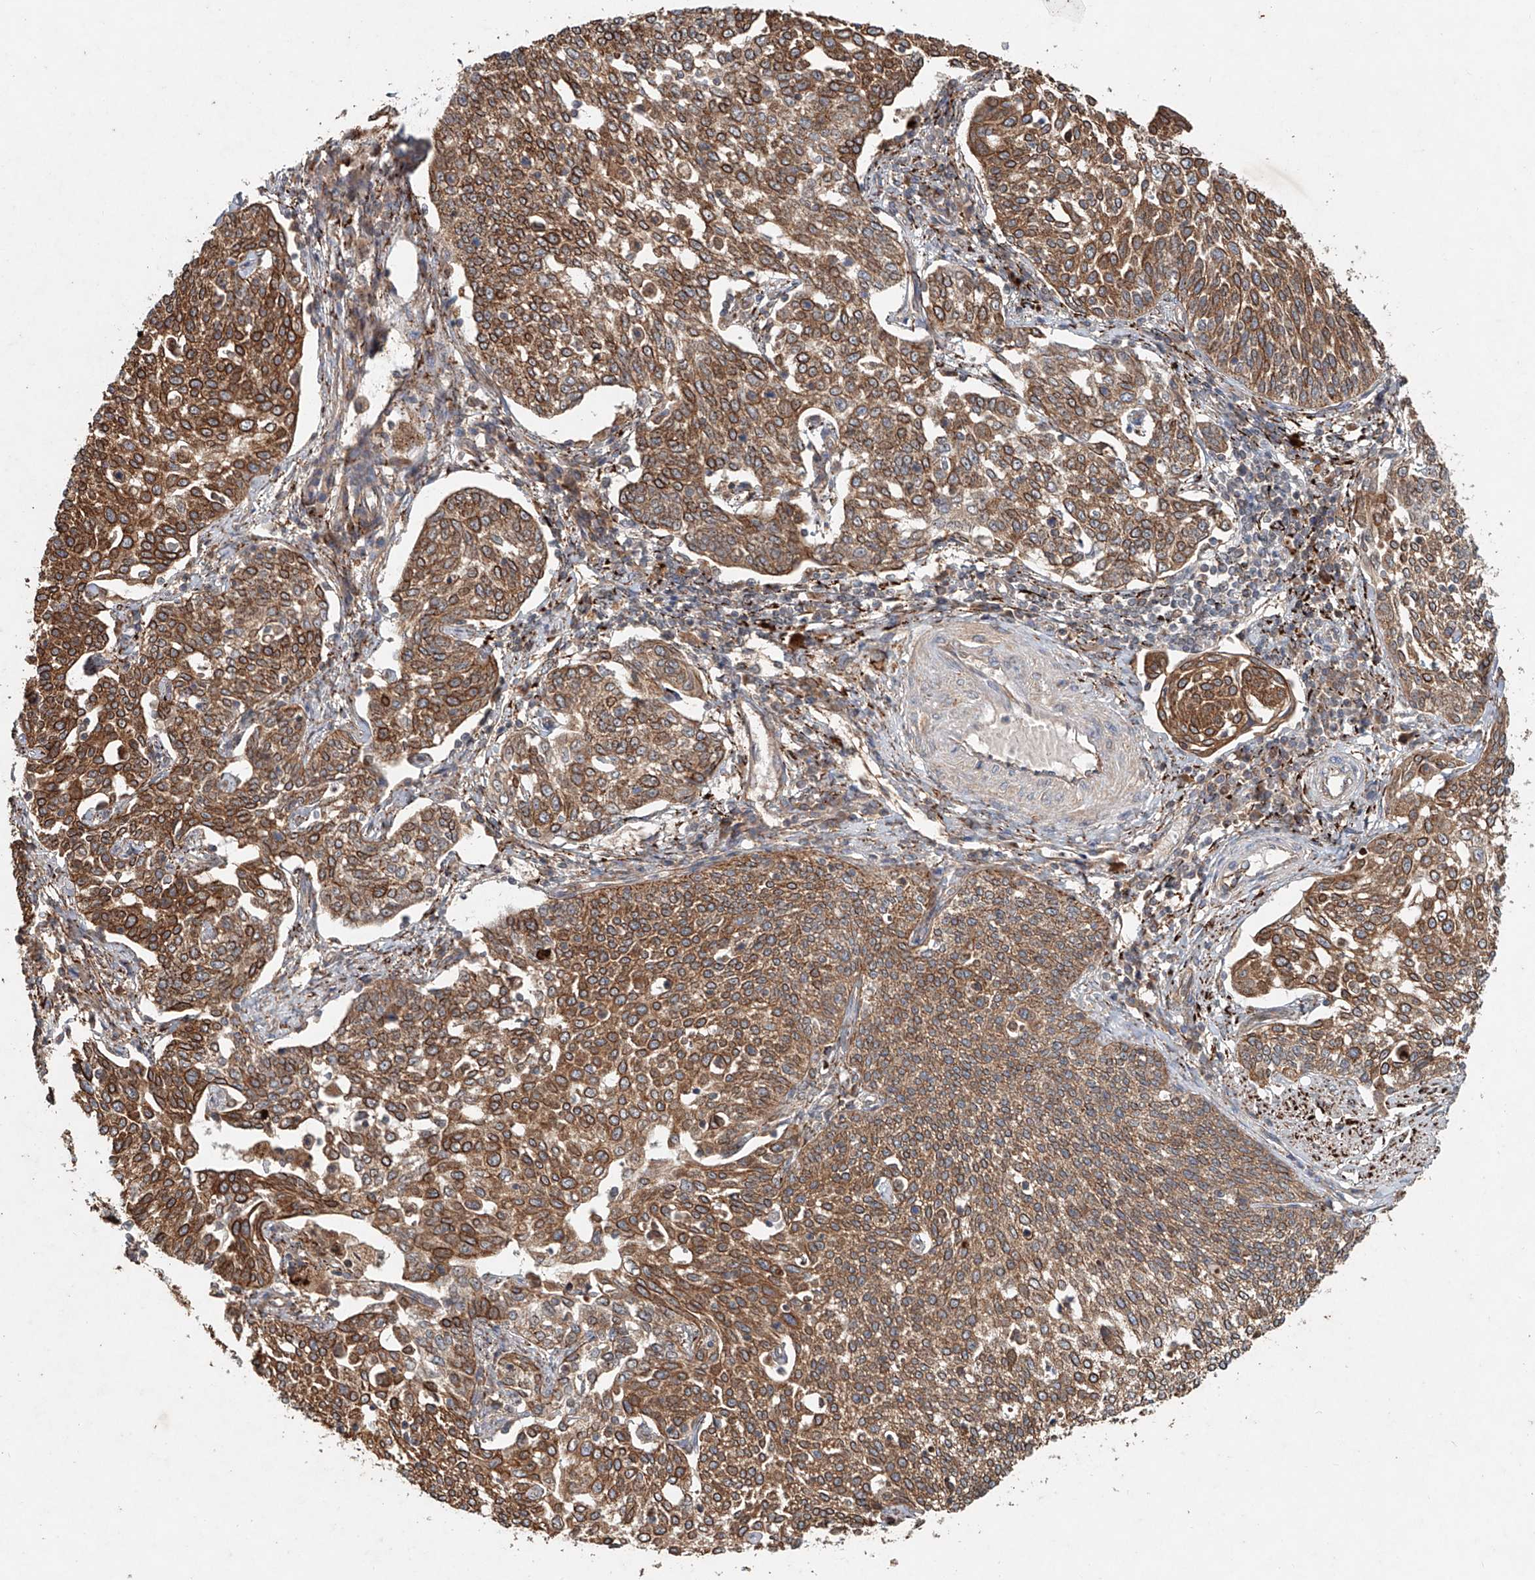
{"staining": {"intensity": "moderate", "quantity": ">75%", "location": "cytoplasmic/membranous"}, "tissue": "cervical cancer", "cell_type": "Tumor cells", "image_type": "cancer", "snomed": [{"axis": "morphology", "description": "Squamous cell carcinoma, NOS"}, {"axis": "topography", "description": "Cervix"}], "caption": "A micrograph of human cervical squamous cell carcinoma stained for a protein exhibits moderate cytoplasmic/membranous brown staining in tumor cells.", "gene": "IER5", "patient": {"sex": "female", "age": 34}}